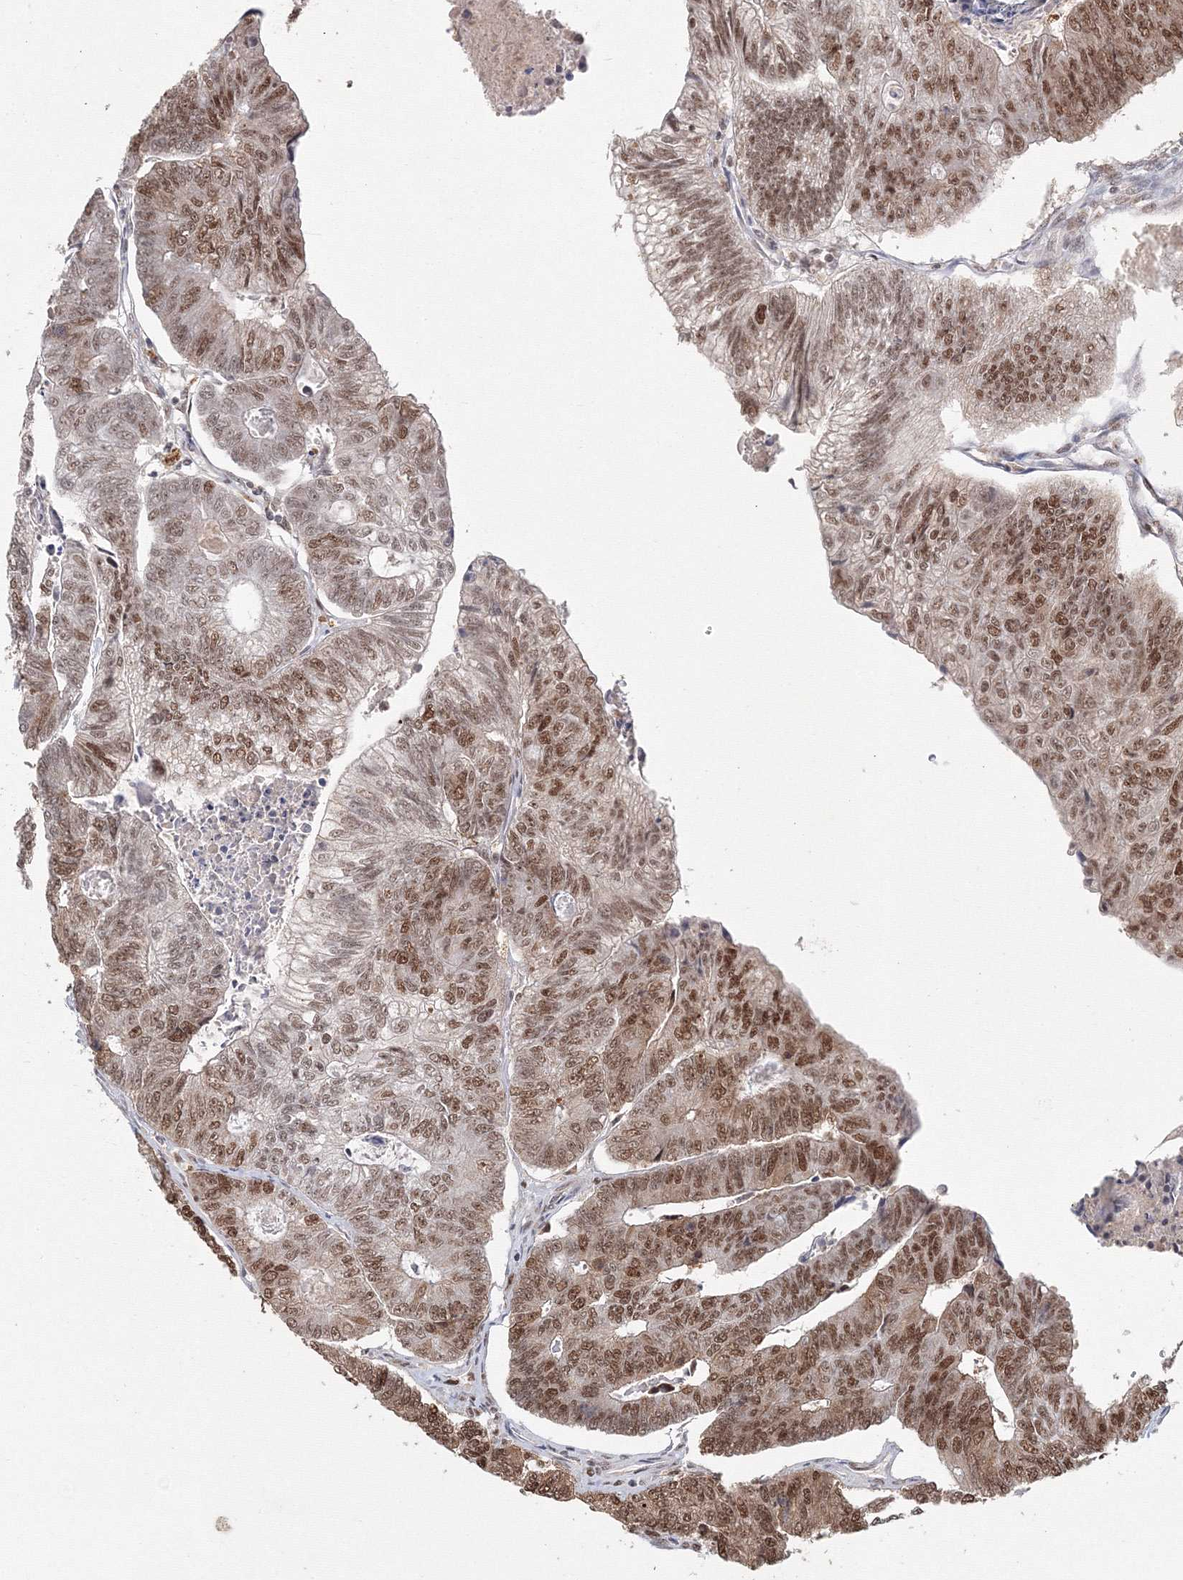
{"staining": {"intensity": "moderate", "quantity": ">75%", "location": "nuclear"}, "tissue": "colorectal cancer", "cell_type": "Tumor cells", "image_type": "cancer", "snomed": [{"axis": "morphology", "description": "Adenocarcinoma, NOS"}, {"axis": "topography", "description": "Colon"}], "caption": "Colorectal cancer stained with DAB IHC reveals medium levels of moderate nuclear expression in approximately >75% of tumor cells. The staining was performed using DAB (3,3'-diaminobenzidine), with brown indicating positive protein expression. Nuclei are stained blue with hematoxylin.", "gene": "IWS1", "patient": {"sex": "female", "age": 67}}